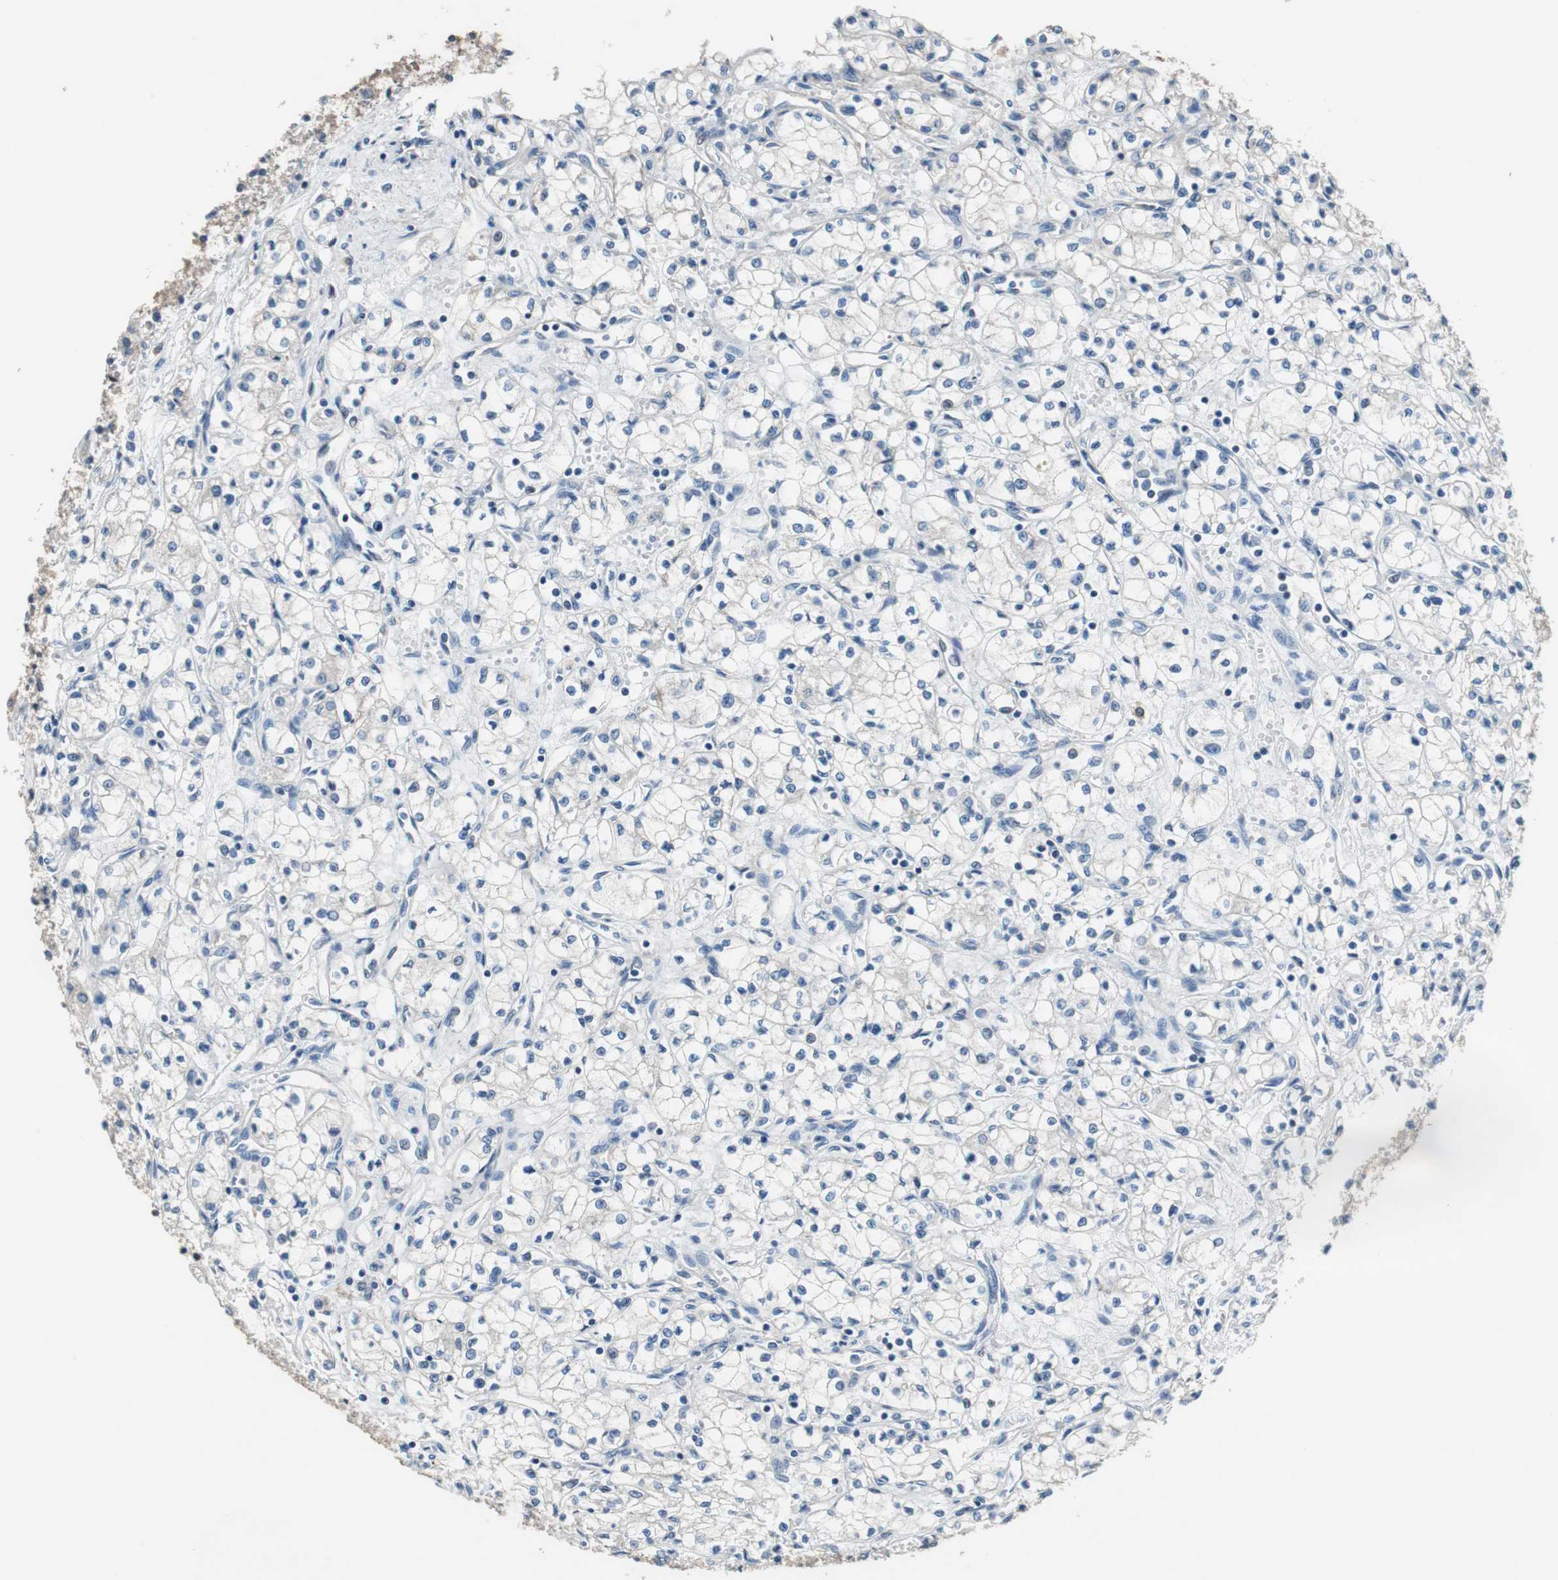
{"staining": {"intensity": "negative", "quantity": "none", "location": "none"}, "tissue": "renal cancer", "cell_type": "Tumor cells", "image_type": "cancer", "snomed": [{"axis": "morphology", "description": "Normal tissue, NOS"}, {"axis": "morphology", "description": "Adenocarcinoma, NOS"}, {"axis": "topography", "description": "Kidney"}], "caption": "A micrograph of human renal cancer is negative for staining in tumor cells.", "gene": "PRKCA", "patient": {"sex": "male", "age": 59}}